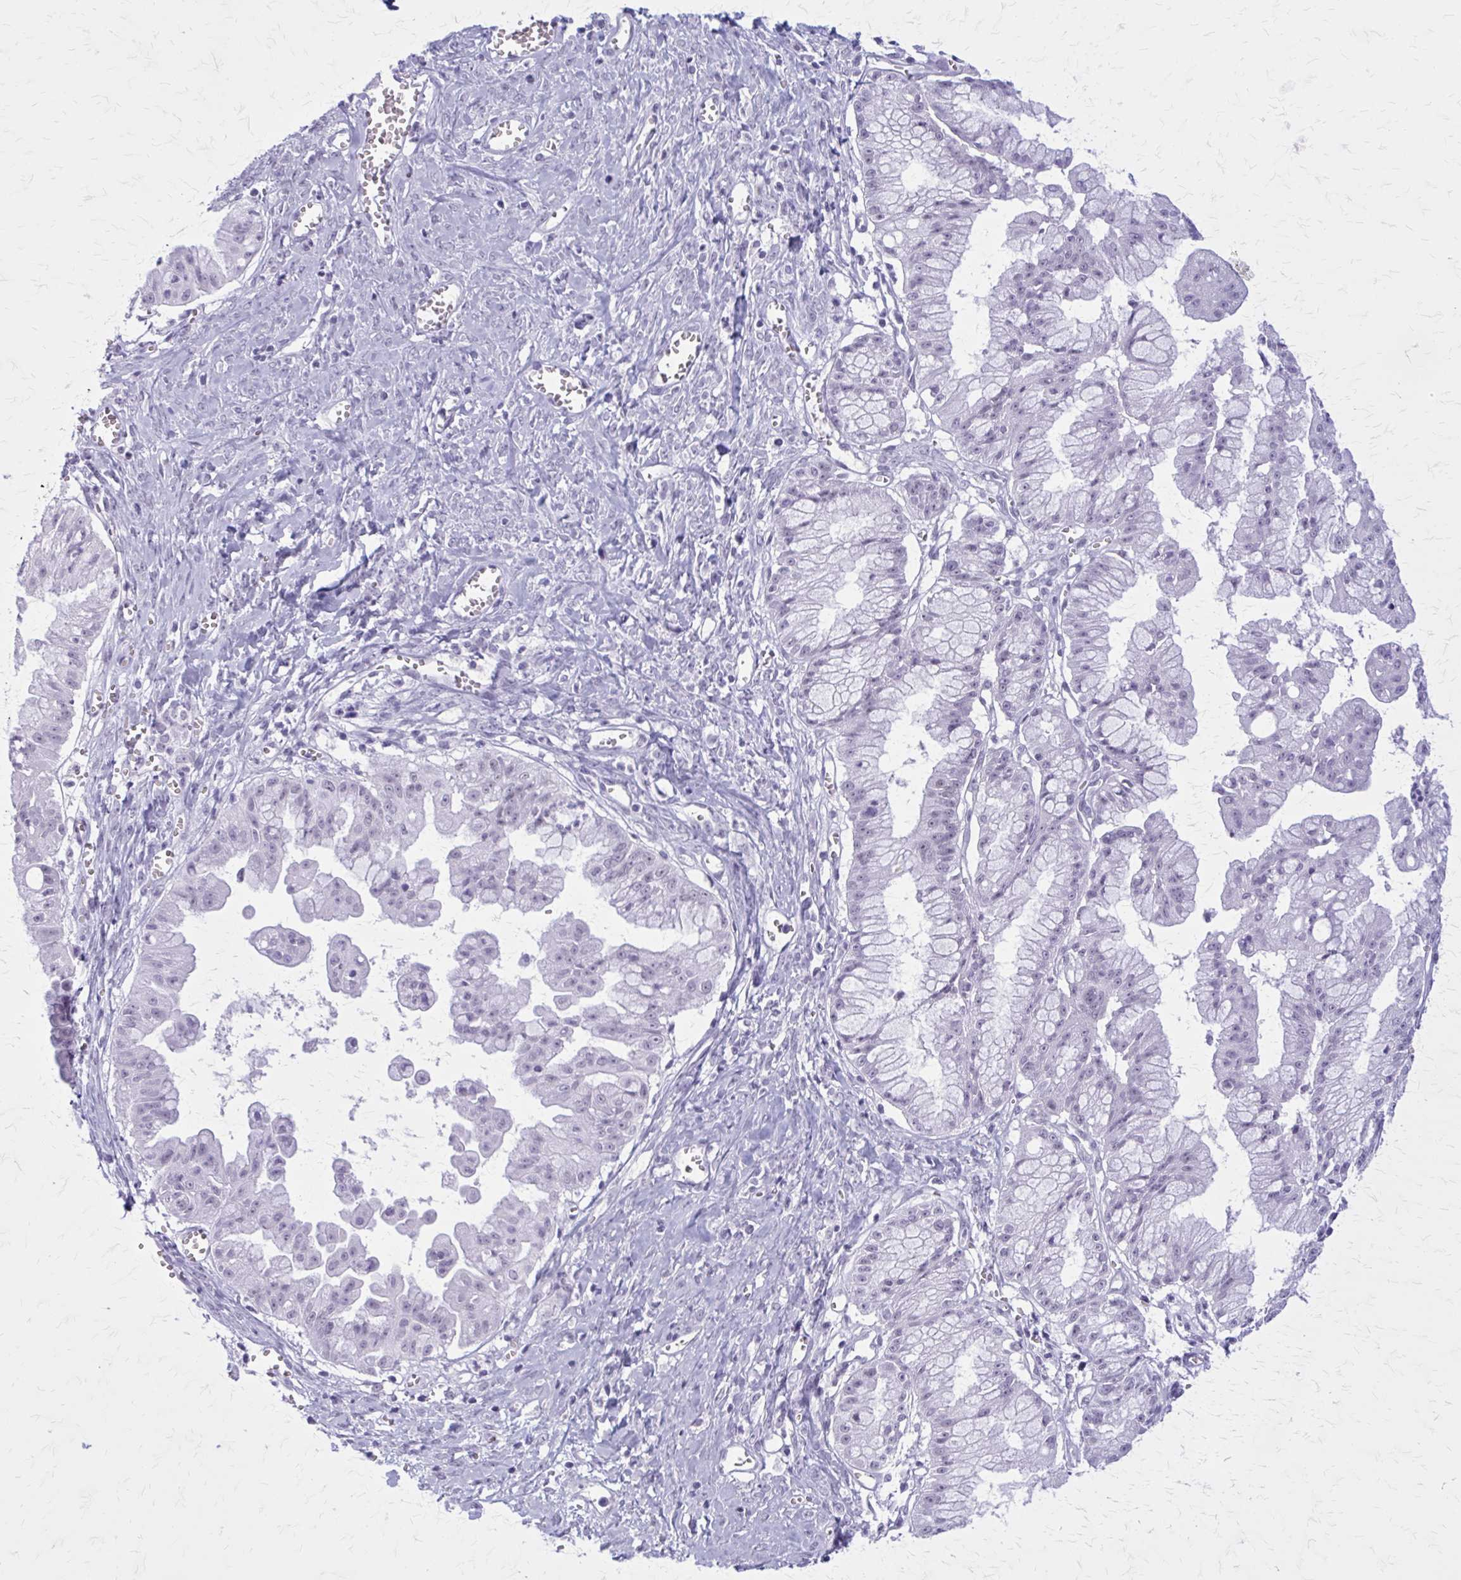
{"staining": {"intensity": "negative", "quantity": "none", "location": "none"}, "tissue": "ovarian cancer", "cell_type": "Tumor cells", "image_type": "cancer", "snomed": [{"axis": "morphology", "description": "Cystadenocarcinoma, mucinous, NOS"}, {"axis": "topography", "description": "Ovary"}], "caption": "Micrograph shows no significant protein expression in tumor cells of ovarian cancer.", "gene": "GAD1", "patient": {"sex": "female", "age": 70}}